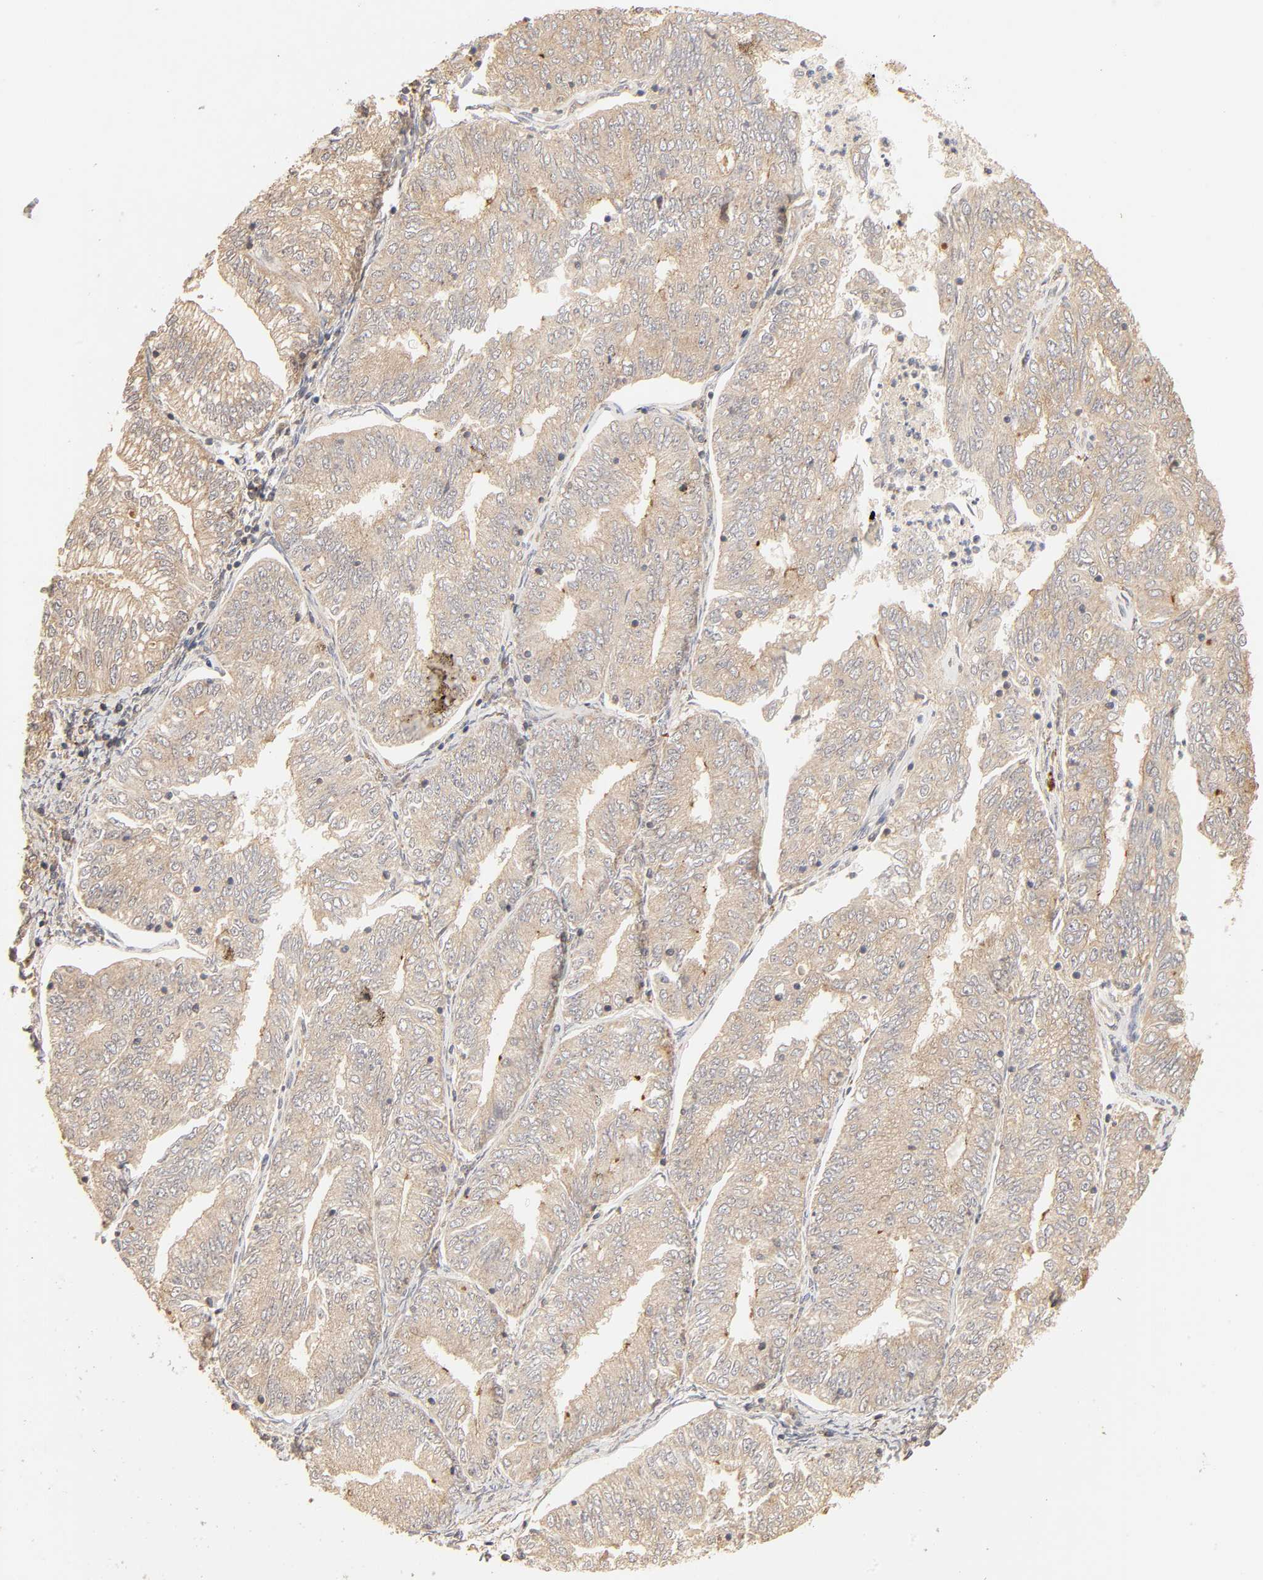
{"staining": {"intensity": "moderate", "quantity": "25%-75%", "location": "cytoplasmic/membranous"}, "tissue": "endometrial cancer", "cell_type": "Tumor cells", "image_type": "cancer", "snomed": [{"axis": "morphology", "description": "Adenocarcinoma, NOS"}, {"axis": "topography", "description": "Endometrium"}], "caption": "Endometrial adenocarcinoma stained for a protein demonstrates moderate cytoplasmic/membranous positivity in tumor cells. The staining was performed using DAB (3,3'-diaminobenzidine), with brown indicating positive protein expression. Nuclei are stained blue with hematoxylin.", "gene": "EPS8", "patient": {"sex": "female", "age": 69}}